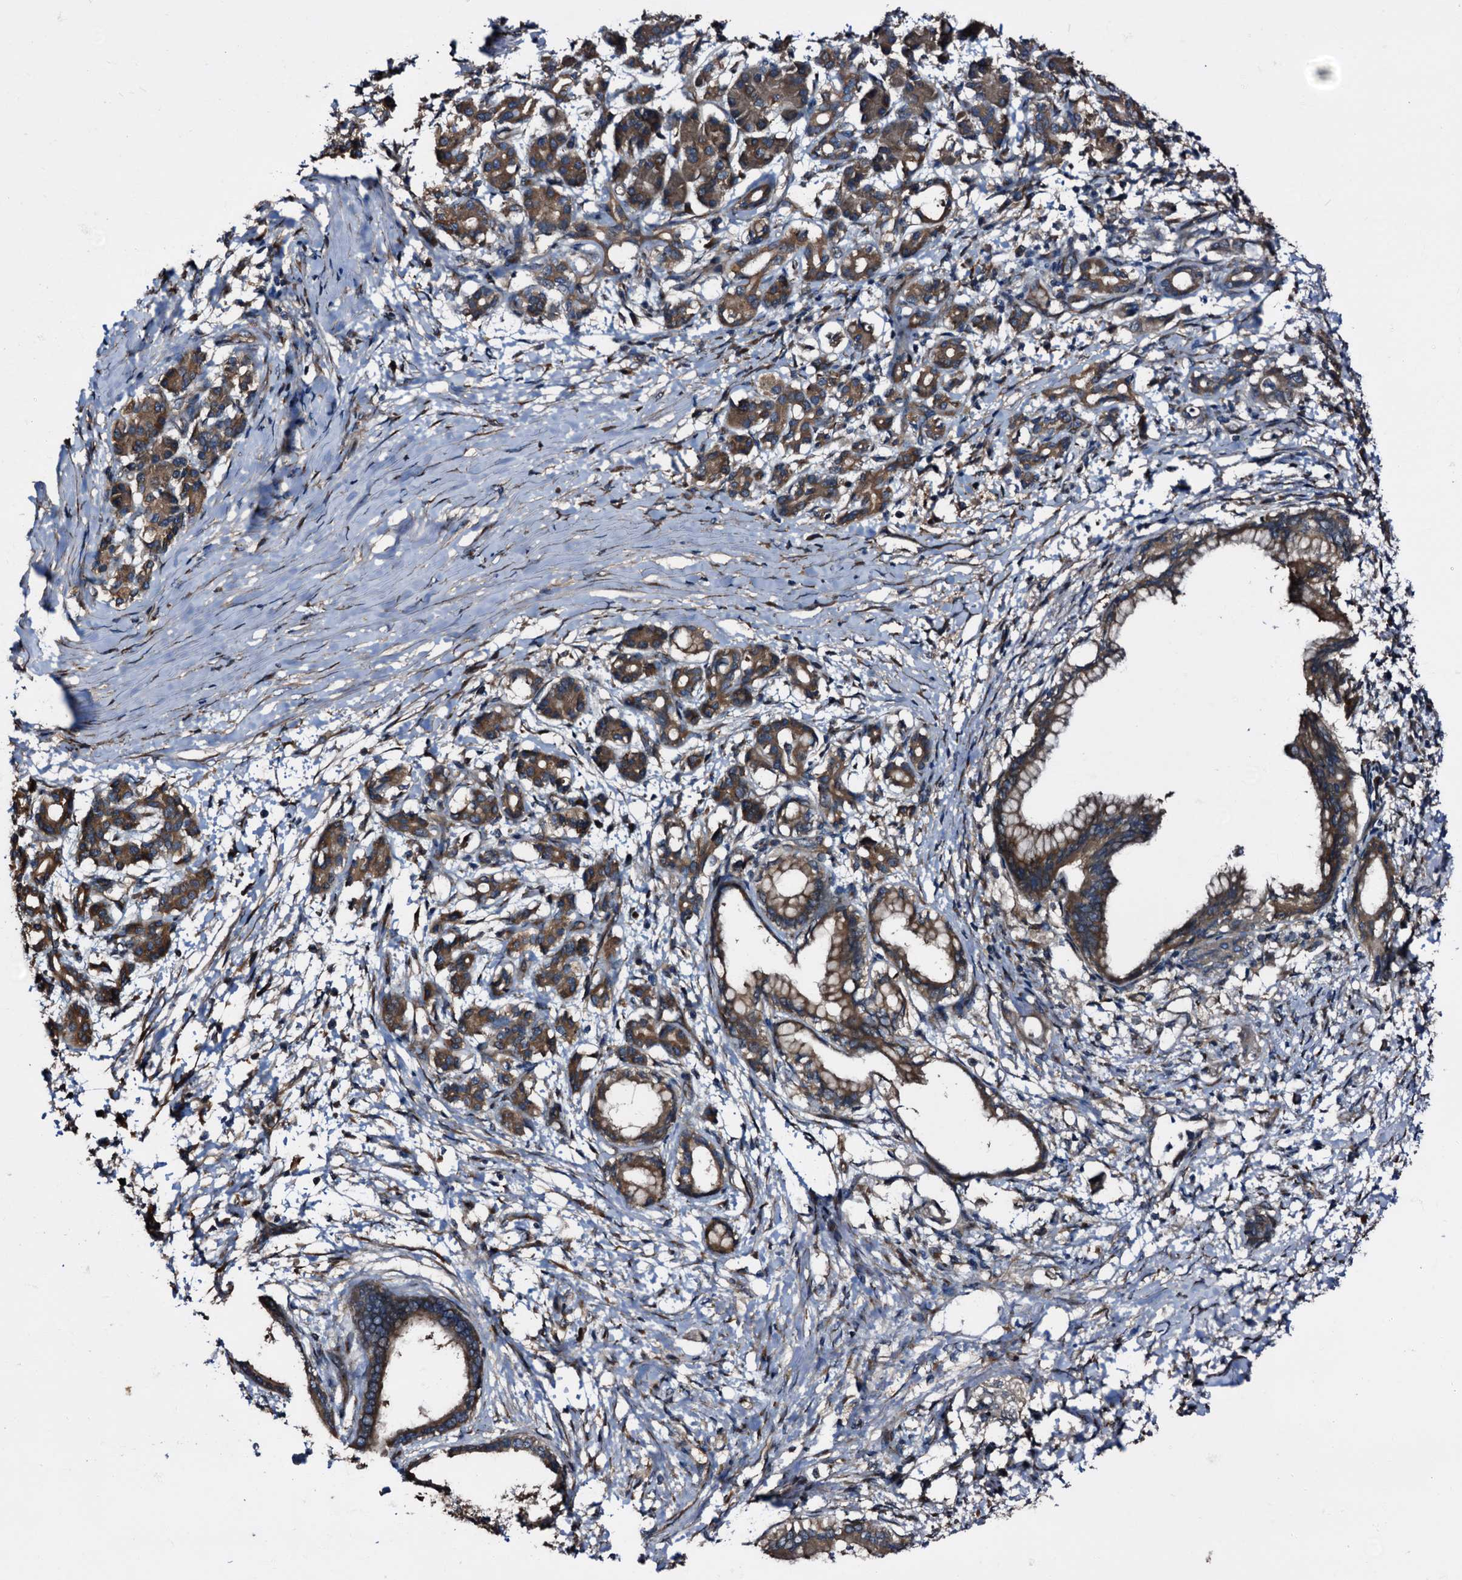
{"staining": {"intensity": "strong", "quantity": ">75%", "location": "cytoplasmic/membranous"}, "tissue": "pancreatic cancer", "cell_type": "Tumor cells", "image_type": "cancer", "snomed": [{"axis": "morphology", "description": "Adenocarcinoma, NOS"}, {"axis": "topography", "description": "Pancreas"}], "caption": "IHC staining of pancreatic adenocarcinoma, which exhibits high levels of strong cytoplasmic/membranous staining in approximately >75% of tumor cells indicating strong cytoplasmic/membranous protein staining. The staining was performed using DAB (brown) for protein detection and nuclei were counterstained in hematoxylin (blue).", "gene": "PEX5", "patient": {"sex": "female", "age": 55}}